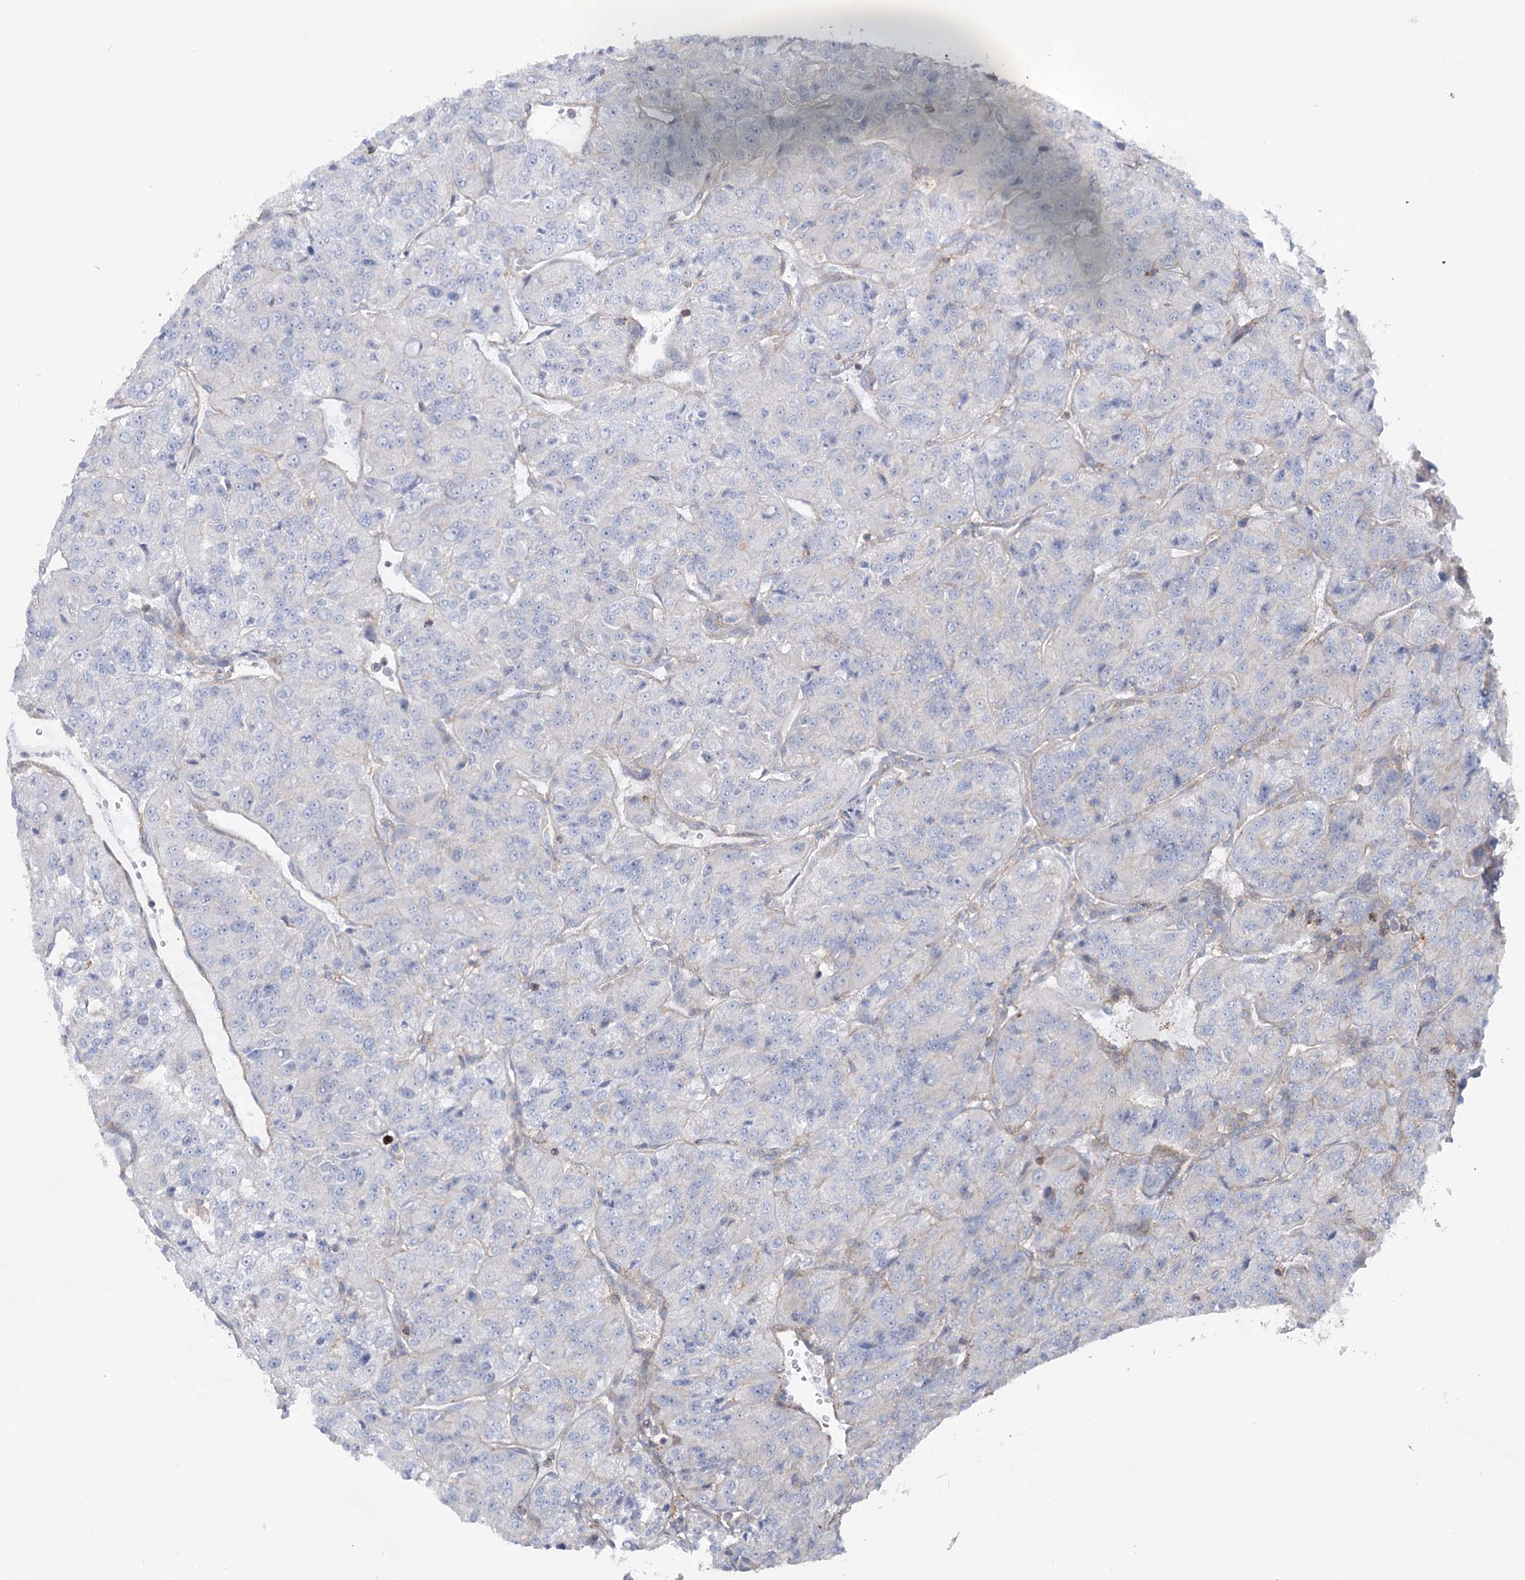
{"staining": {"intensity": "negative", "quantity": "none", "location": "none"}, "tissue": "renal cancer", "cell_type": "Tumor cells", "image_type": "cancer", "snomed": [{"axis": "morphology", "description": "Adenocarcinoma, NOS"}, {"axis": "topography", "description": "Kidney"}], "caption": "Tumor cells show no significant positivity in adenocarcinoma (renal).", "gene": "LARP1B", "patient": {"sex": "female", "age": 63}}